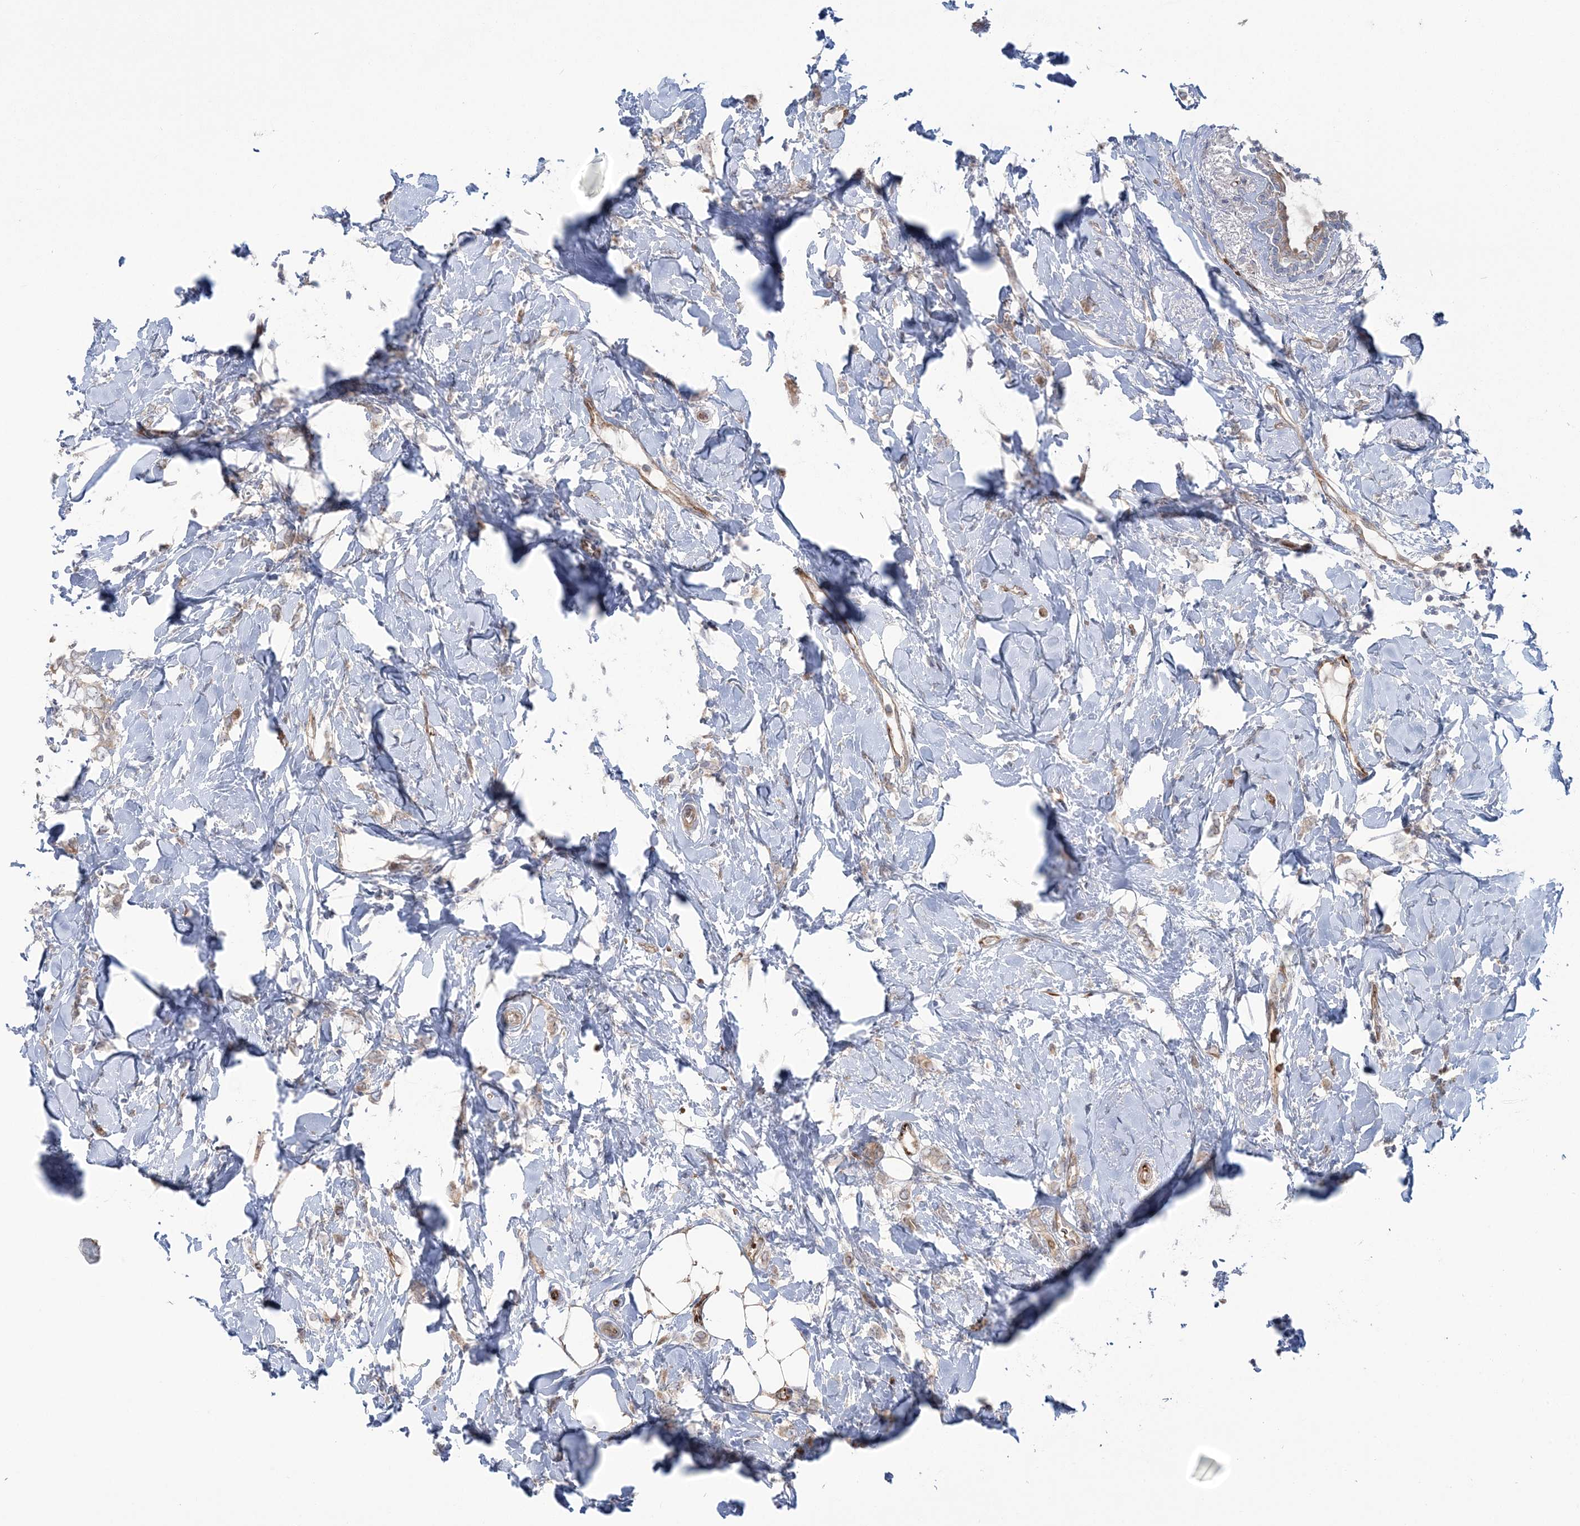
{"staining": {"intensity": "weak", "quantity": "25%-75%", "location": "cytoplasmic/membranous"}, "tissue": "breast cancer", "cell_type": "Tumor cells", "image_type": "cancer", "snomed": [{"axis": "morphology", "description": "Normal tissue, NOS"}, {"axis": "morphology", "description": "Lobular carcinoma"}, {"axis": "topography", "description": "Breast"}], "caption": "Protein staining displays weak cytoplasmic/membranous expression in about 25%-75% of tumor cells in breast cancer.", "gene": "NUDT9", "patient": {"sex": "female", "age": 47}}